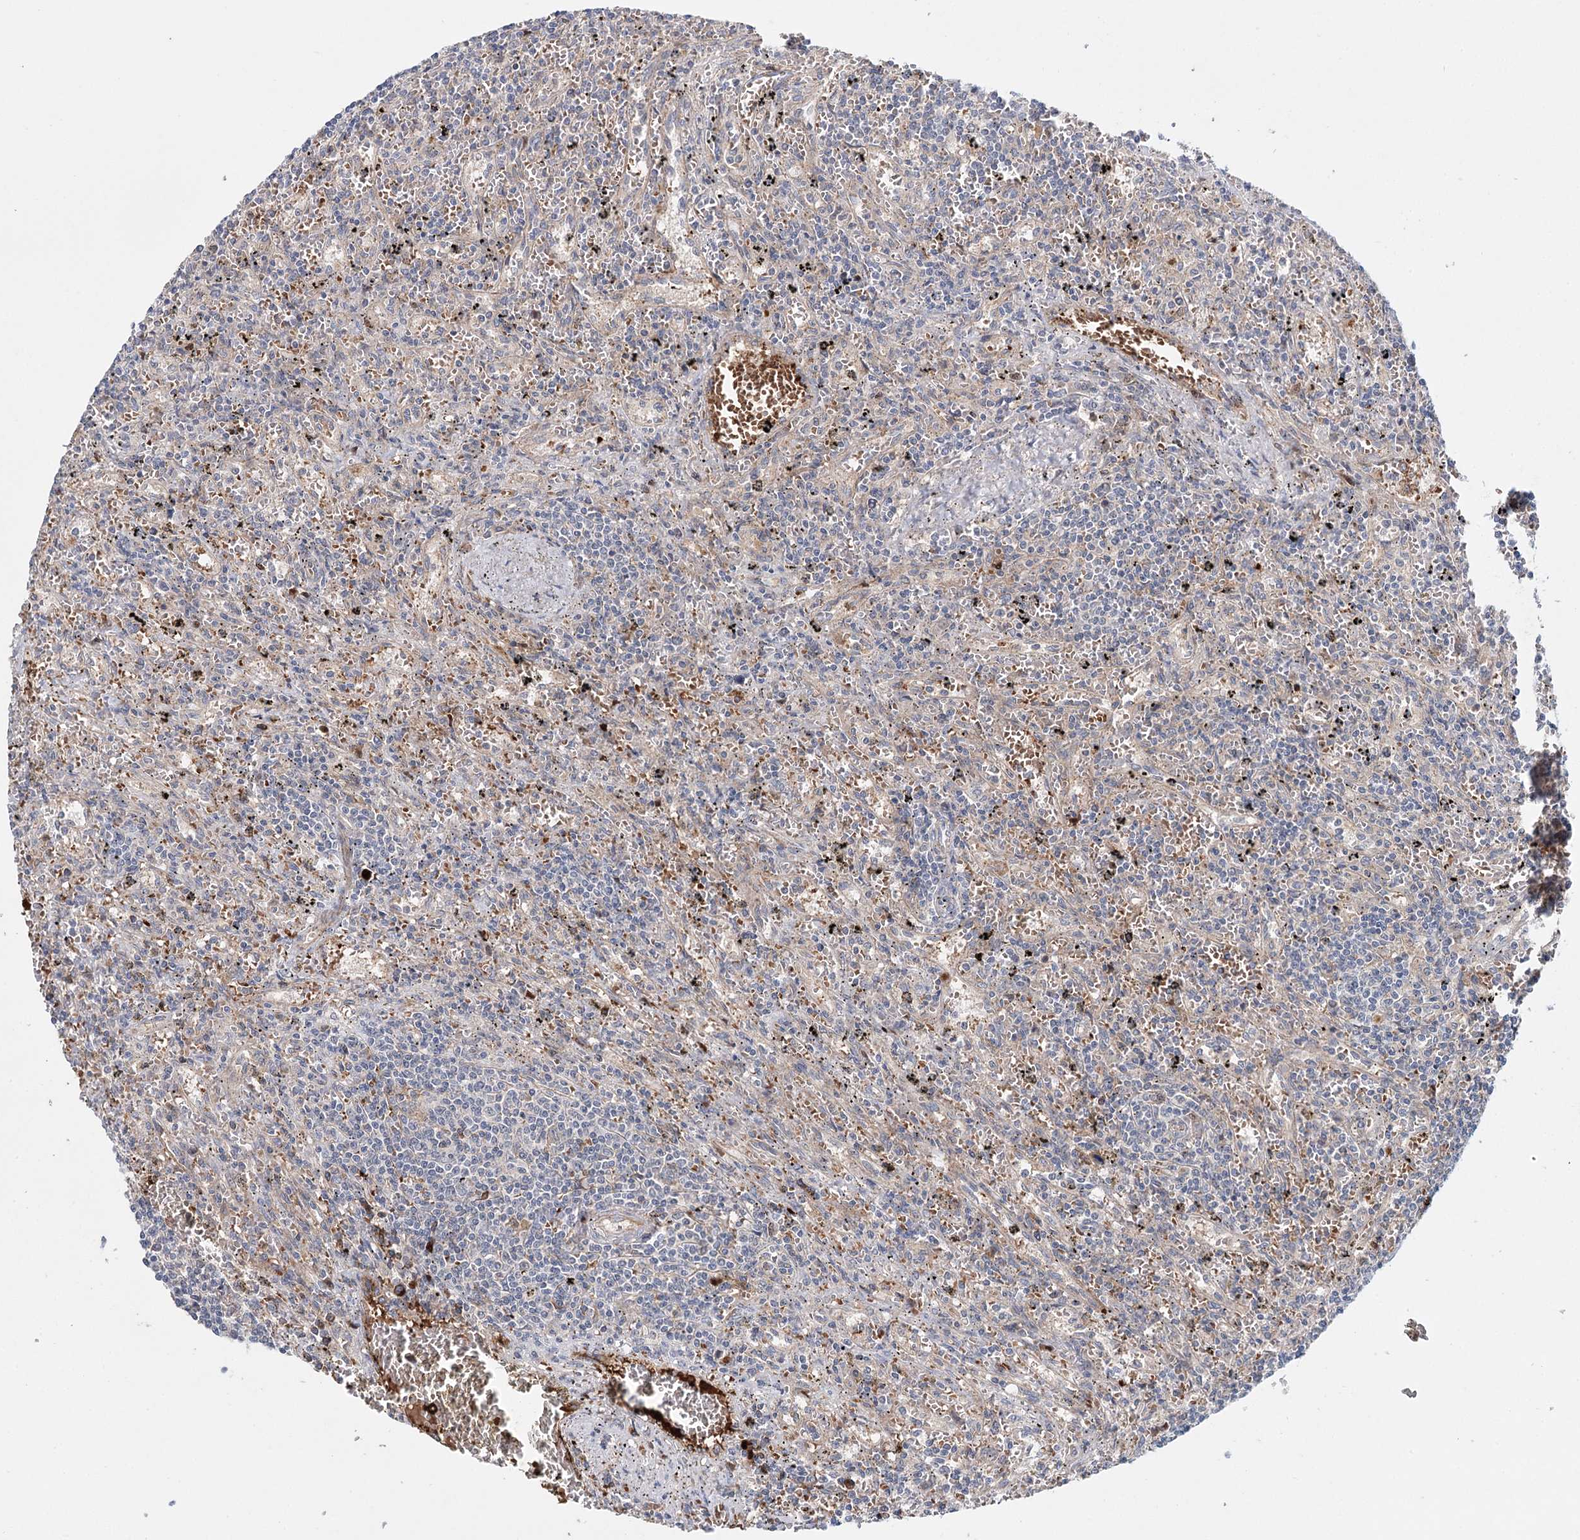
{"staining": {"intensity": "negative", "quantity": "none", "location": "none"}, "tissue": "lymphoma", "cell_type": "Tumor cells", "image_type": "cancer", "snomed": [{"axis": "morphology", "description": "Malignant lymphoma, non-Hodgkin's type, Low grade"}, {"axis": "topography", "description": "Spleen"}], "caption": "A high-resolution micrograph shows immunohistochemistry staining of malignant lymphoma, non-Hodgkin's type (low-grade), which demonstrates no significant expression in tumor cells. (Stains: DAB immunohistochemistry (IHC) with hematoxylin counter stain, Microscopy: brightfield microscopy at high magnification).", "gene": "PKP4", "patient": {"sex": "male", "age": 76}}